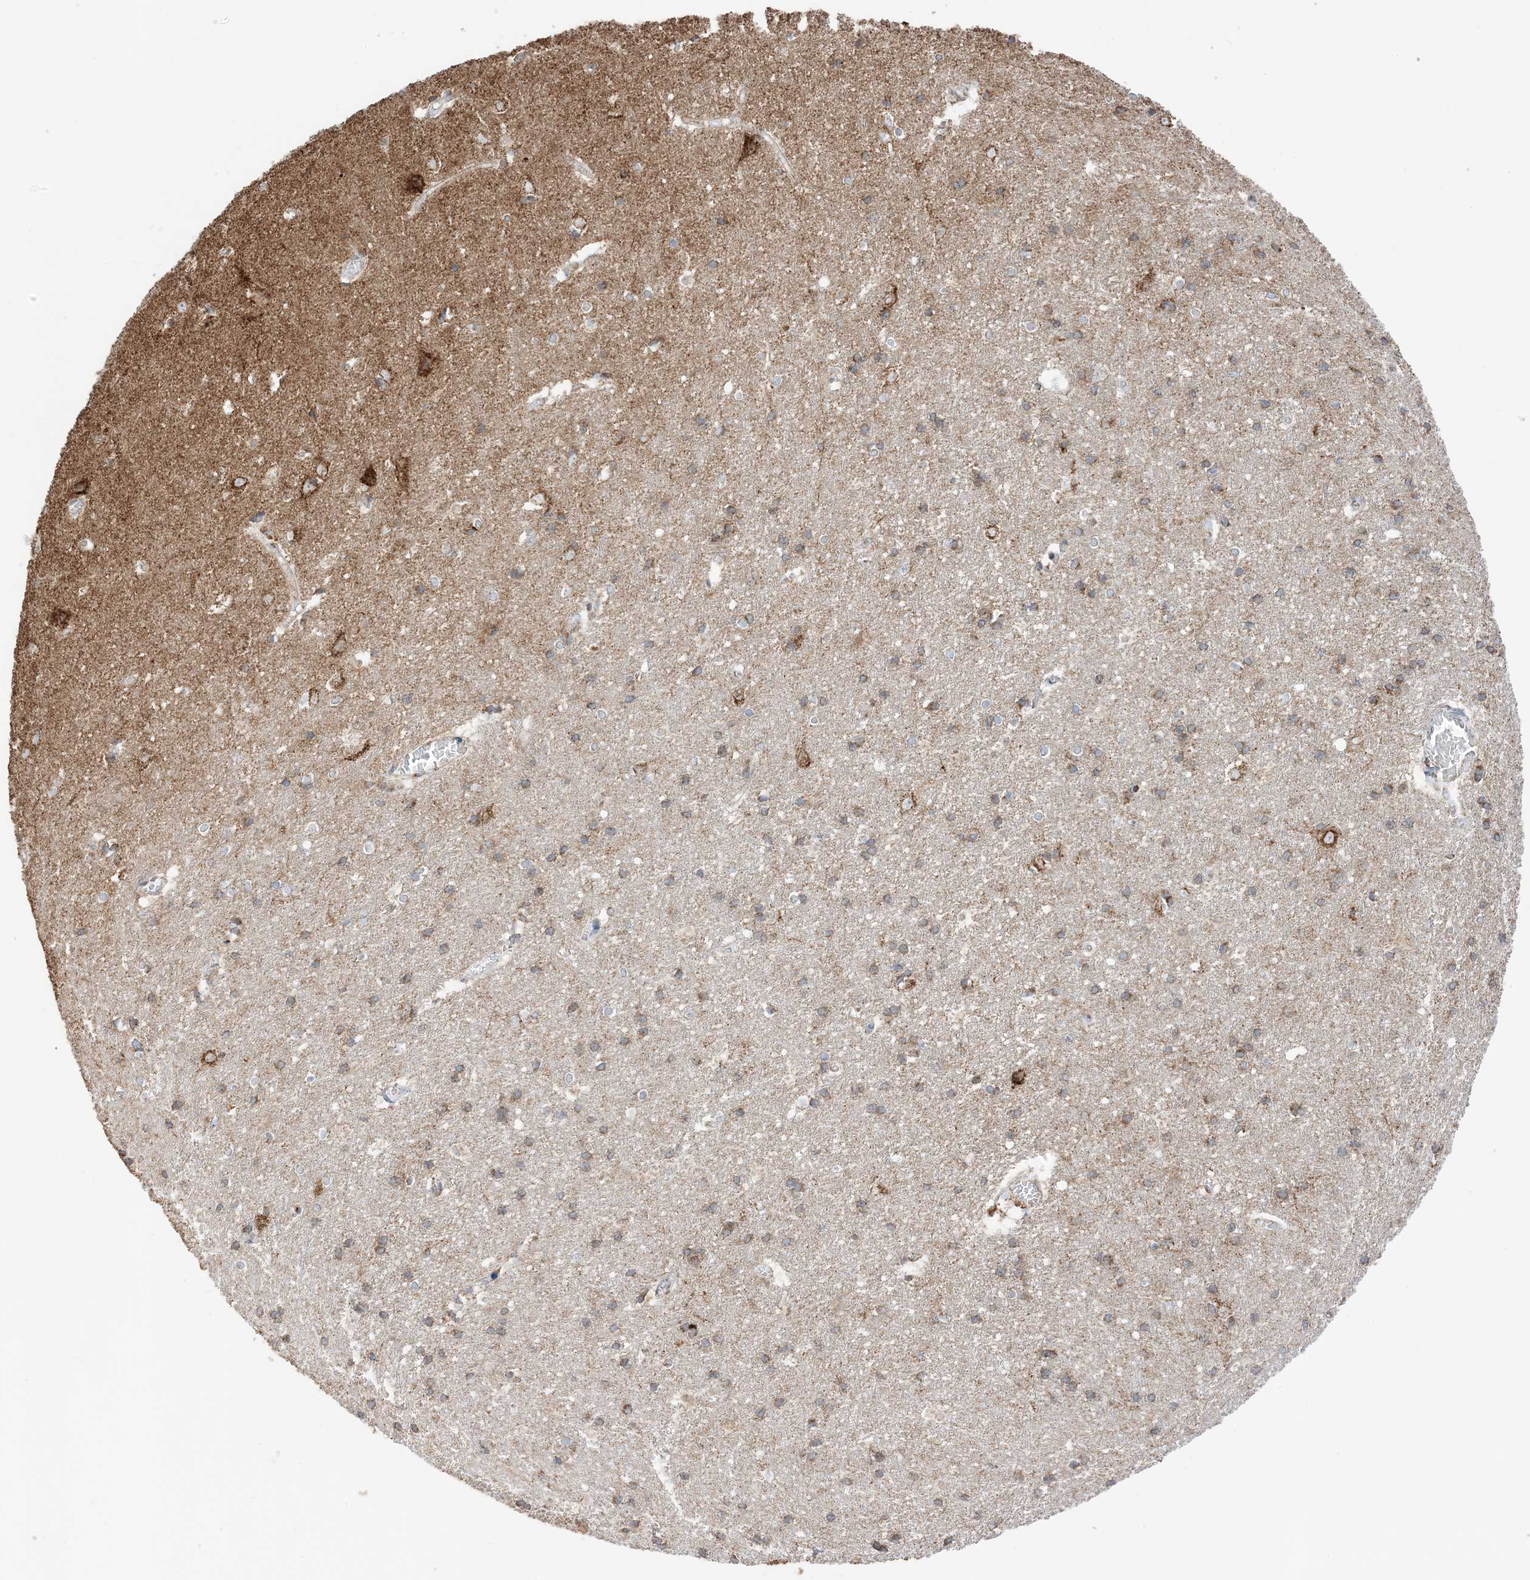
{"staining": {"intensity": "negative", "quantity": "none", "location": "none"}, "tissue": "cerebral cortex", "cell_type": "Endothelial cells", "image_type": "normal", "snomed": [{"axis": "morphology", "description": "Normal tissue, NOS"}, {"axis": "topography", "description": "Cerebral cortex"}], "caption": "This micrograph is of benign cerebral cortex stained with immunohistochemistry to label a protein in brown with the nuclei are counter-stained blue. There is no expression in endothelial cells. The staining is performed using DAB (3,3'-diaminobenzidine) brown chromogen with nuclei counter-stained in using hematoxylin.", "gene": "SLC25A12", "patient": {"sex": "male", "age": 54}}